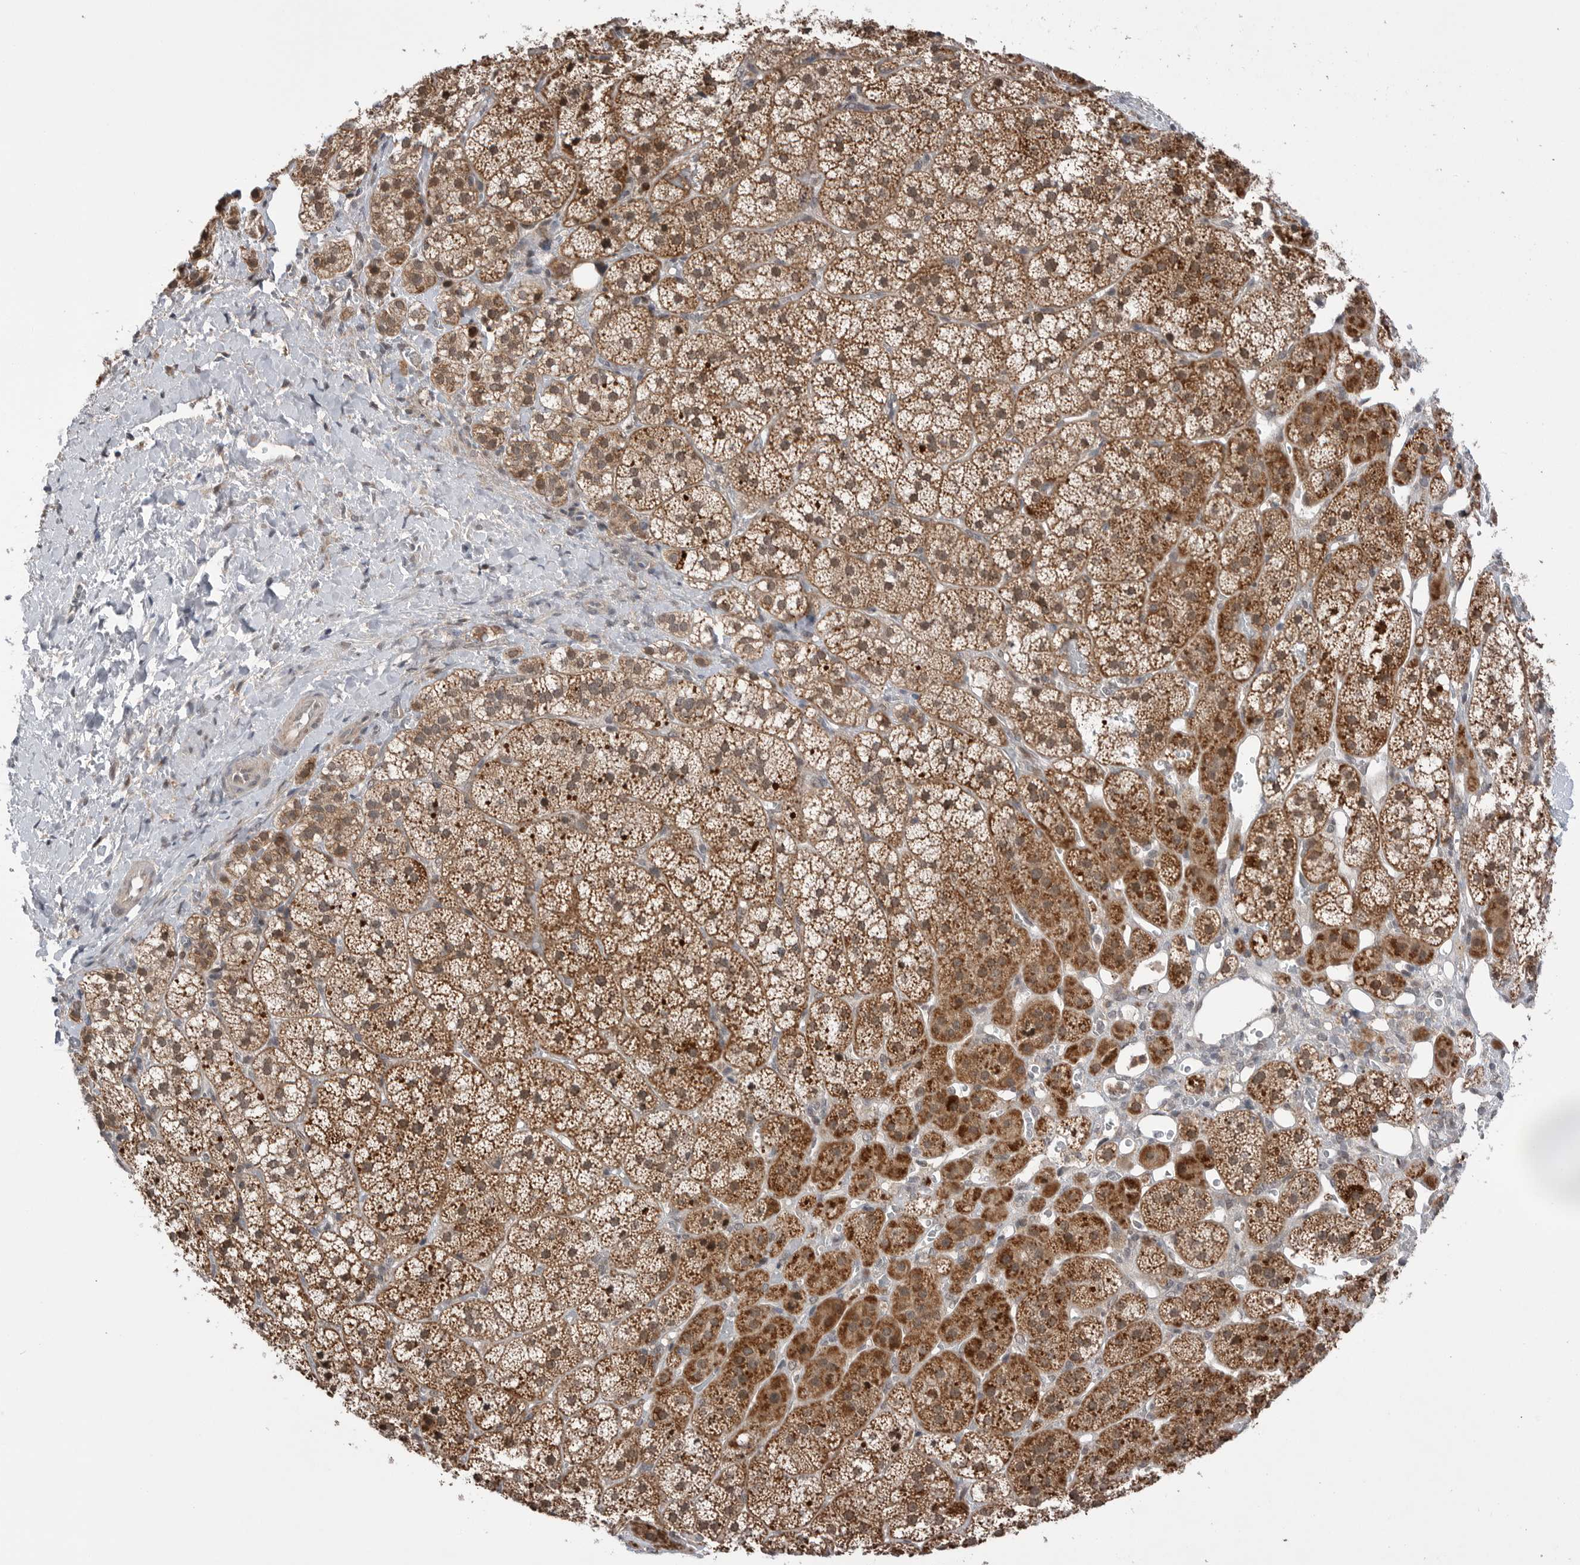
{"staining": {"intensity": "moderate", "quantity": ">75%", "location": "cytoplasmic/membranous,nuclear"}, "tissue": "adrenal gland", "cell_type": "Glandular cells", "image_type": "normal", "snomed": [{"axis": "morphology", "description": "Normal tissue, NOS"}, {"axis": "topography", "description": "Adrenal gland"}], "caption": "Moderate cytoplasmic/membranous,nuclear positivity for a protein is identified in about >75% of glandular cells of normal adrenal gland using IHC.", "gene": "NTAQ1", "patient": {"sex": "female", "age": 44}}